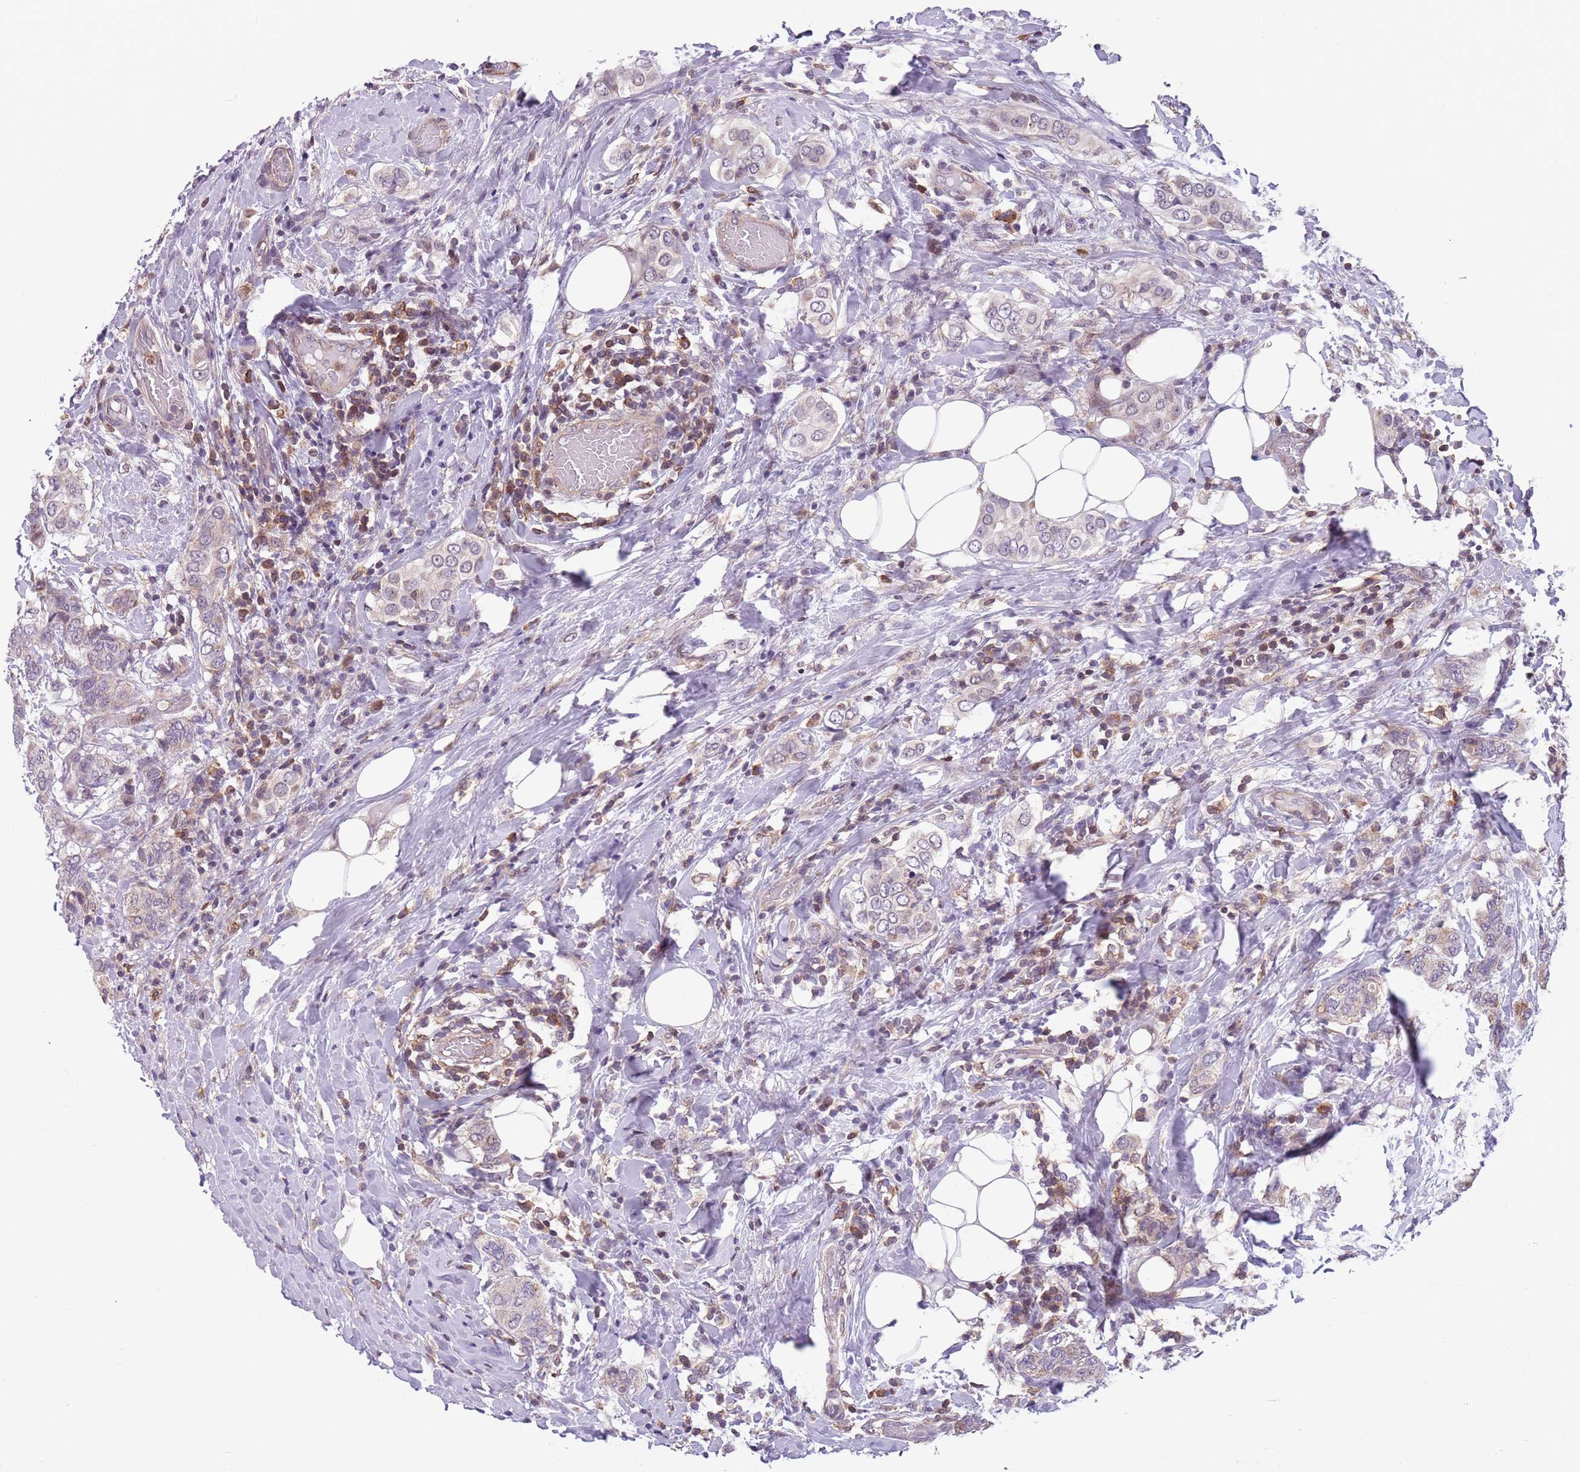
{"staining": {"intensity": "negative", "quantity": "none", "location": "none"}, "tissue": "breast cancer", "cell_type": "Tumor cells", "image_type": "cancer", "snomed": [{"axis": "morphology", "description": "Lobular carcinoma"}, {"axis": "topography", "description": "Breast"}], "caption": "This is a micrograph of immunohistochemistry staining of breast cancer, which shows no staining in tumor cells.", "gene": "JAML", "patient": {"sex": "female", "age": 51}}